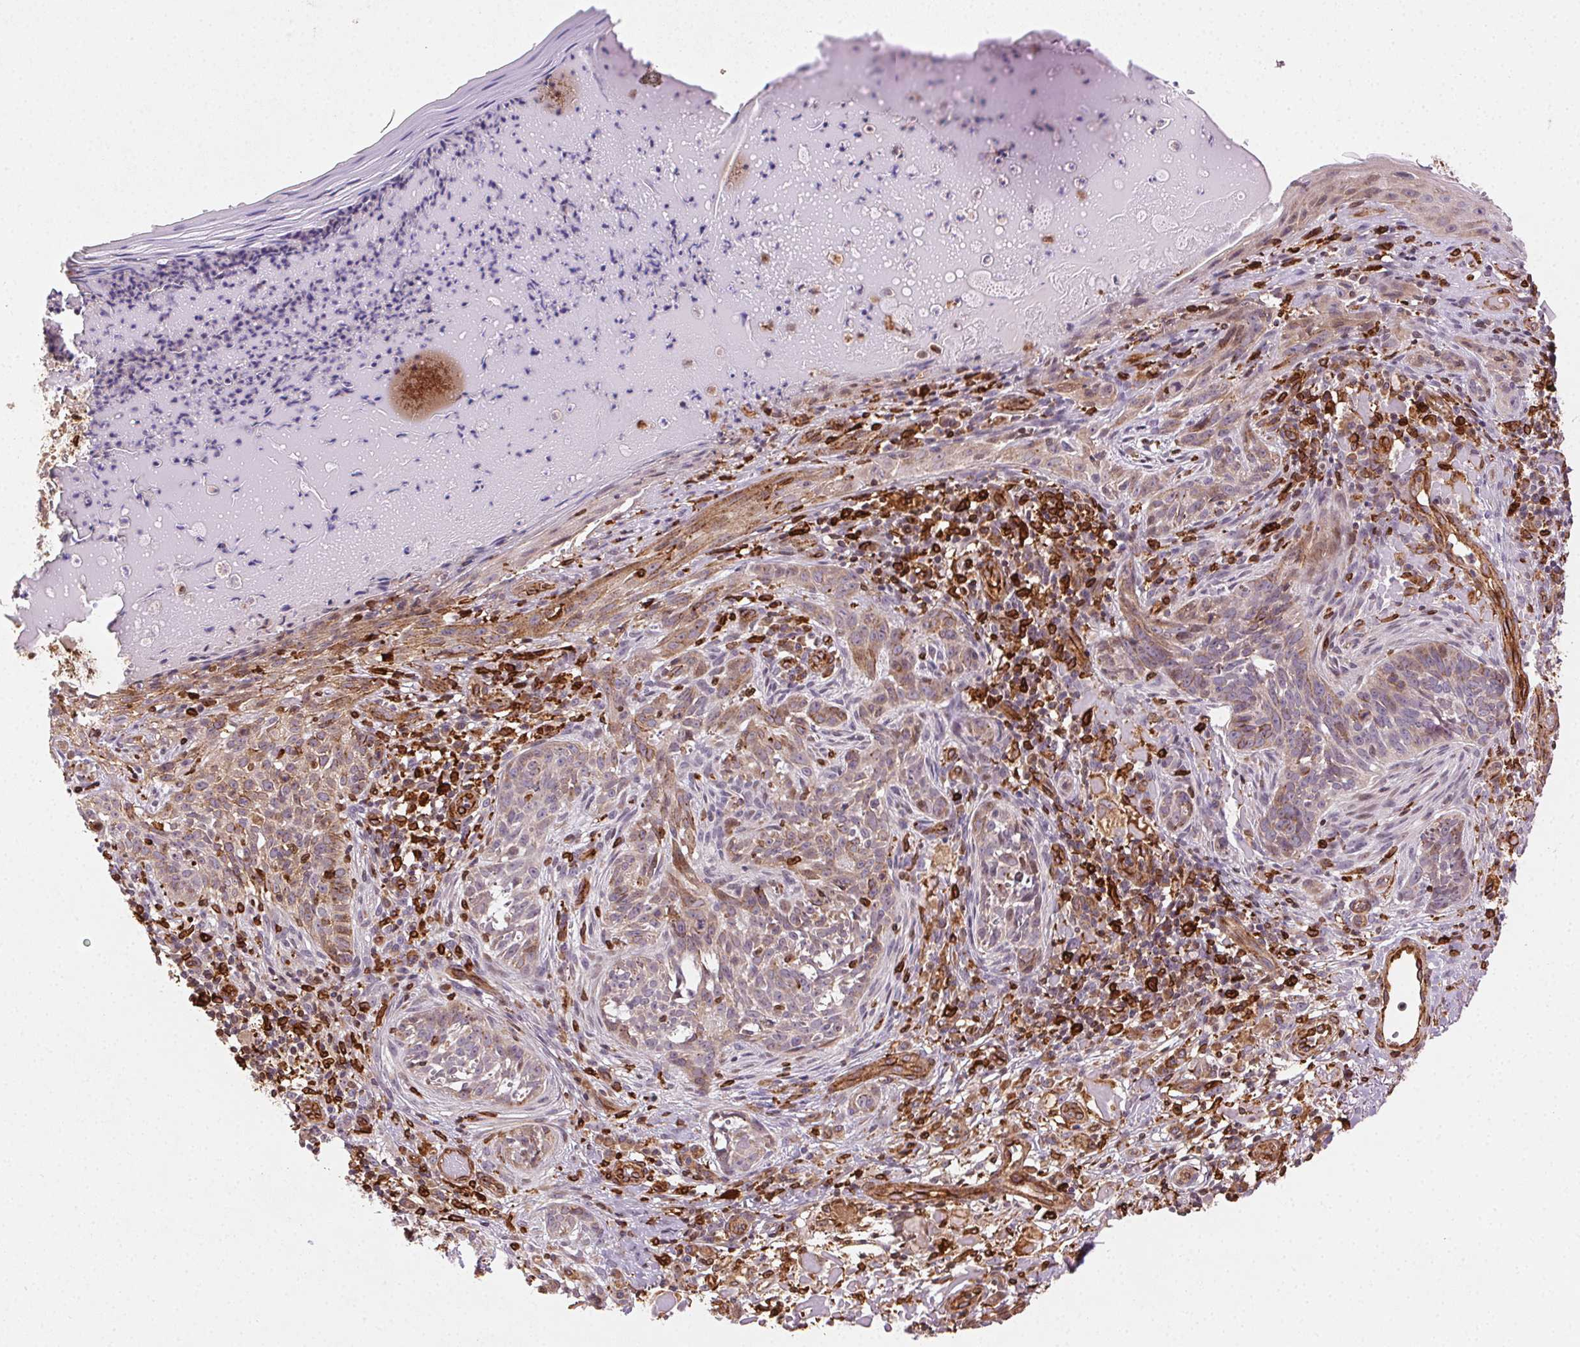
{"staining": {"intensity": "weak", "quantity": "25%-75%", "location": "cytoplasmic/membranous"}, "tissue": "skin cancer", "cell_type": "Tumor cells", "image_type": "cancer", "snomed": [{"axis": "morphology", "description": "Basal cell carcinoma"}, {"axis": "topography", "description": "Skin"}], "caption": "Skin basal cell carcinoma was stained to show a protein in brown. There is low levels of weak cytoplasmic/membranous expression in about 25%-75% of tumor cells.", "gene": "RNASET2", "patient": {"sex": "male", "age": 88}}